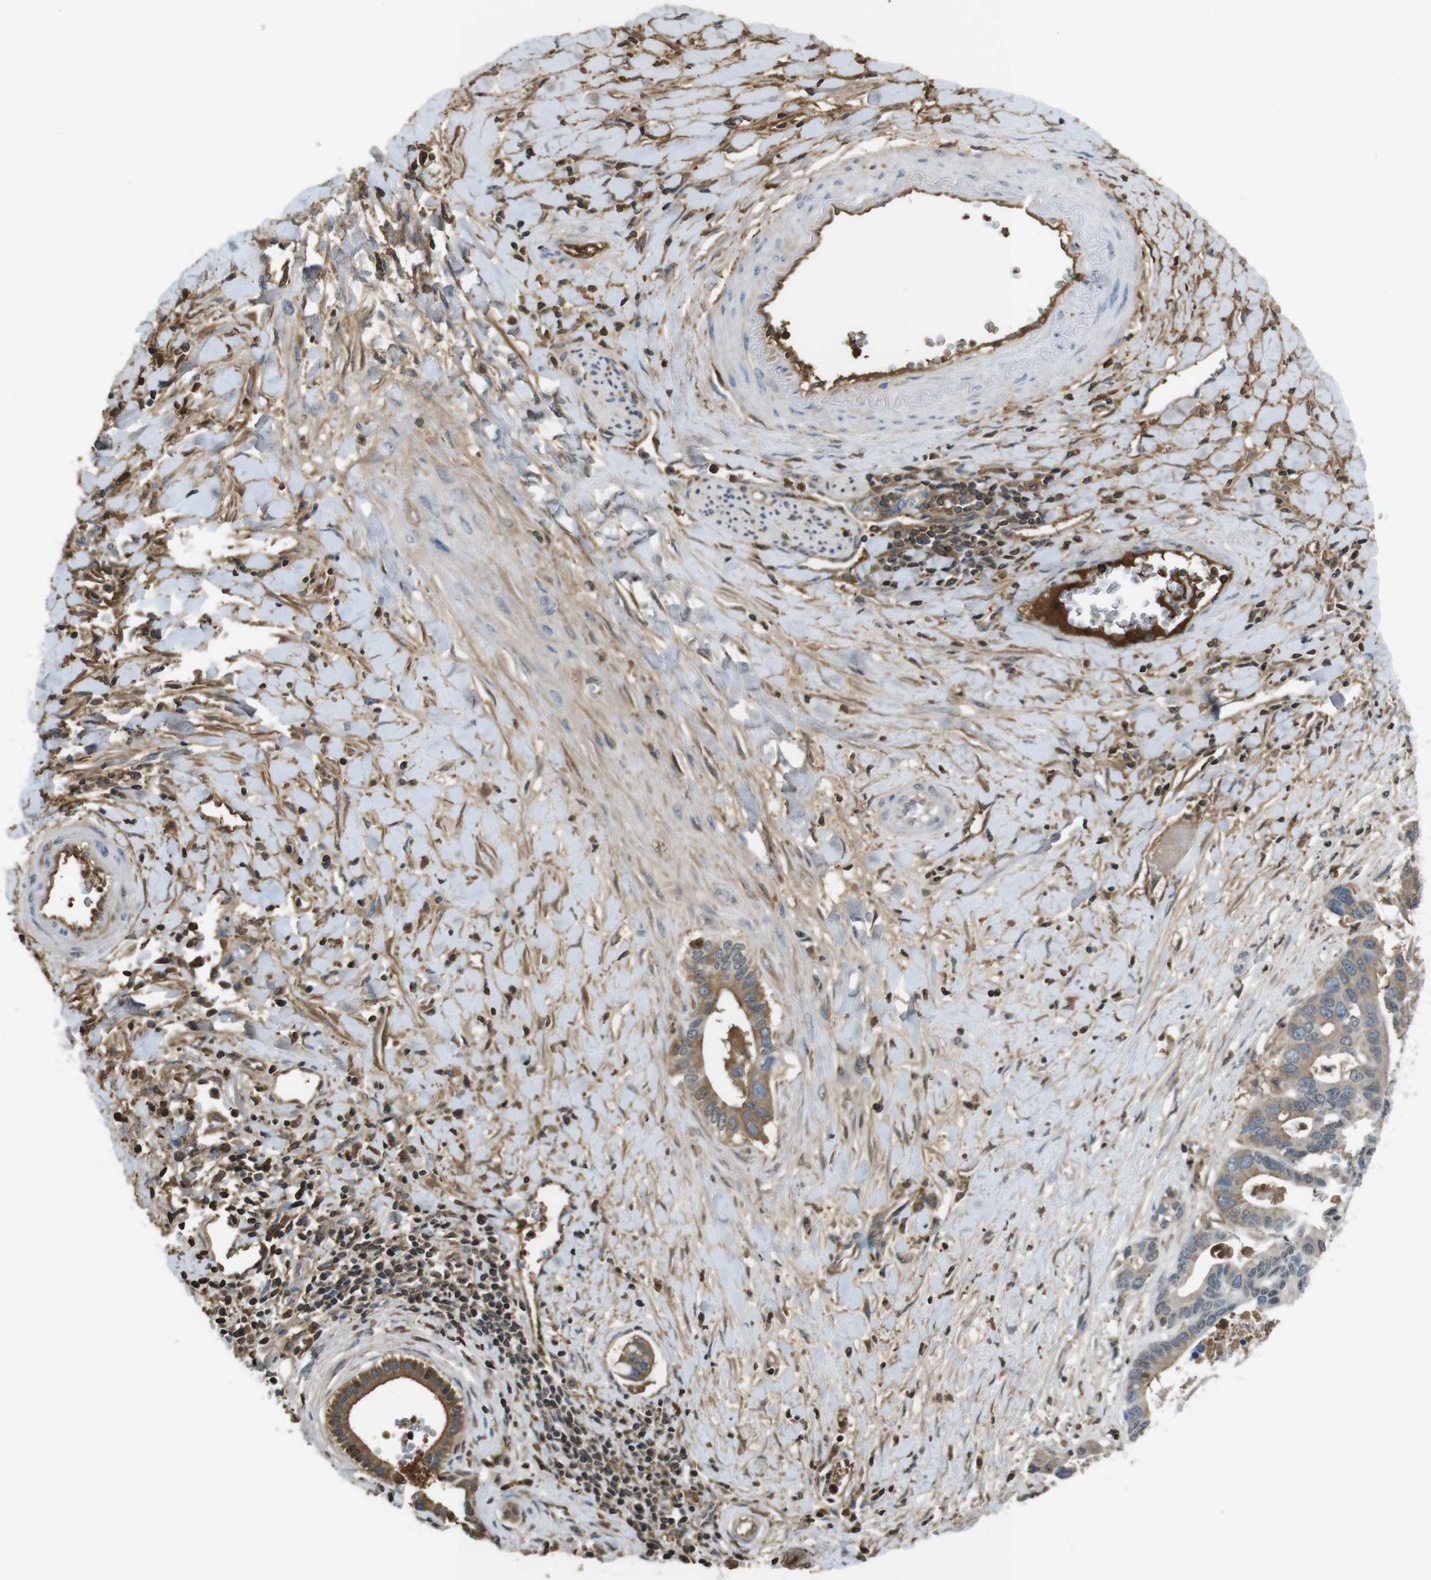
{"staining": {"intensity": "moderate", "quantity": "<25%", "location": "cytoplasmic/membranous"}, "tissue": "liver cancer", "cell_type": "Tumor cells", "image_type": "cancer", "snomed": [{"axis": "morphology", "description": "Cholangiocarcinoma"}, {"axis": "topography", "description": "Liver"}], "caption": "DAB (3,3'-diaminobenzidine) immunohistochemical staining of human cholangiocarcinoma (liver) reveals moderate cytoplasmic/membranous protein staining in approximately <25% of tumor cells.", "gene": "LTBP4", "patient": {"sex": "female", "age": 65}}